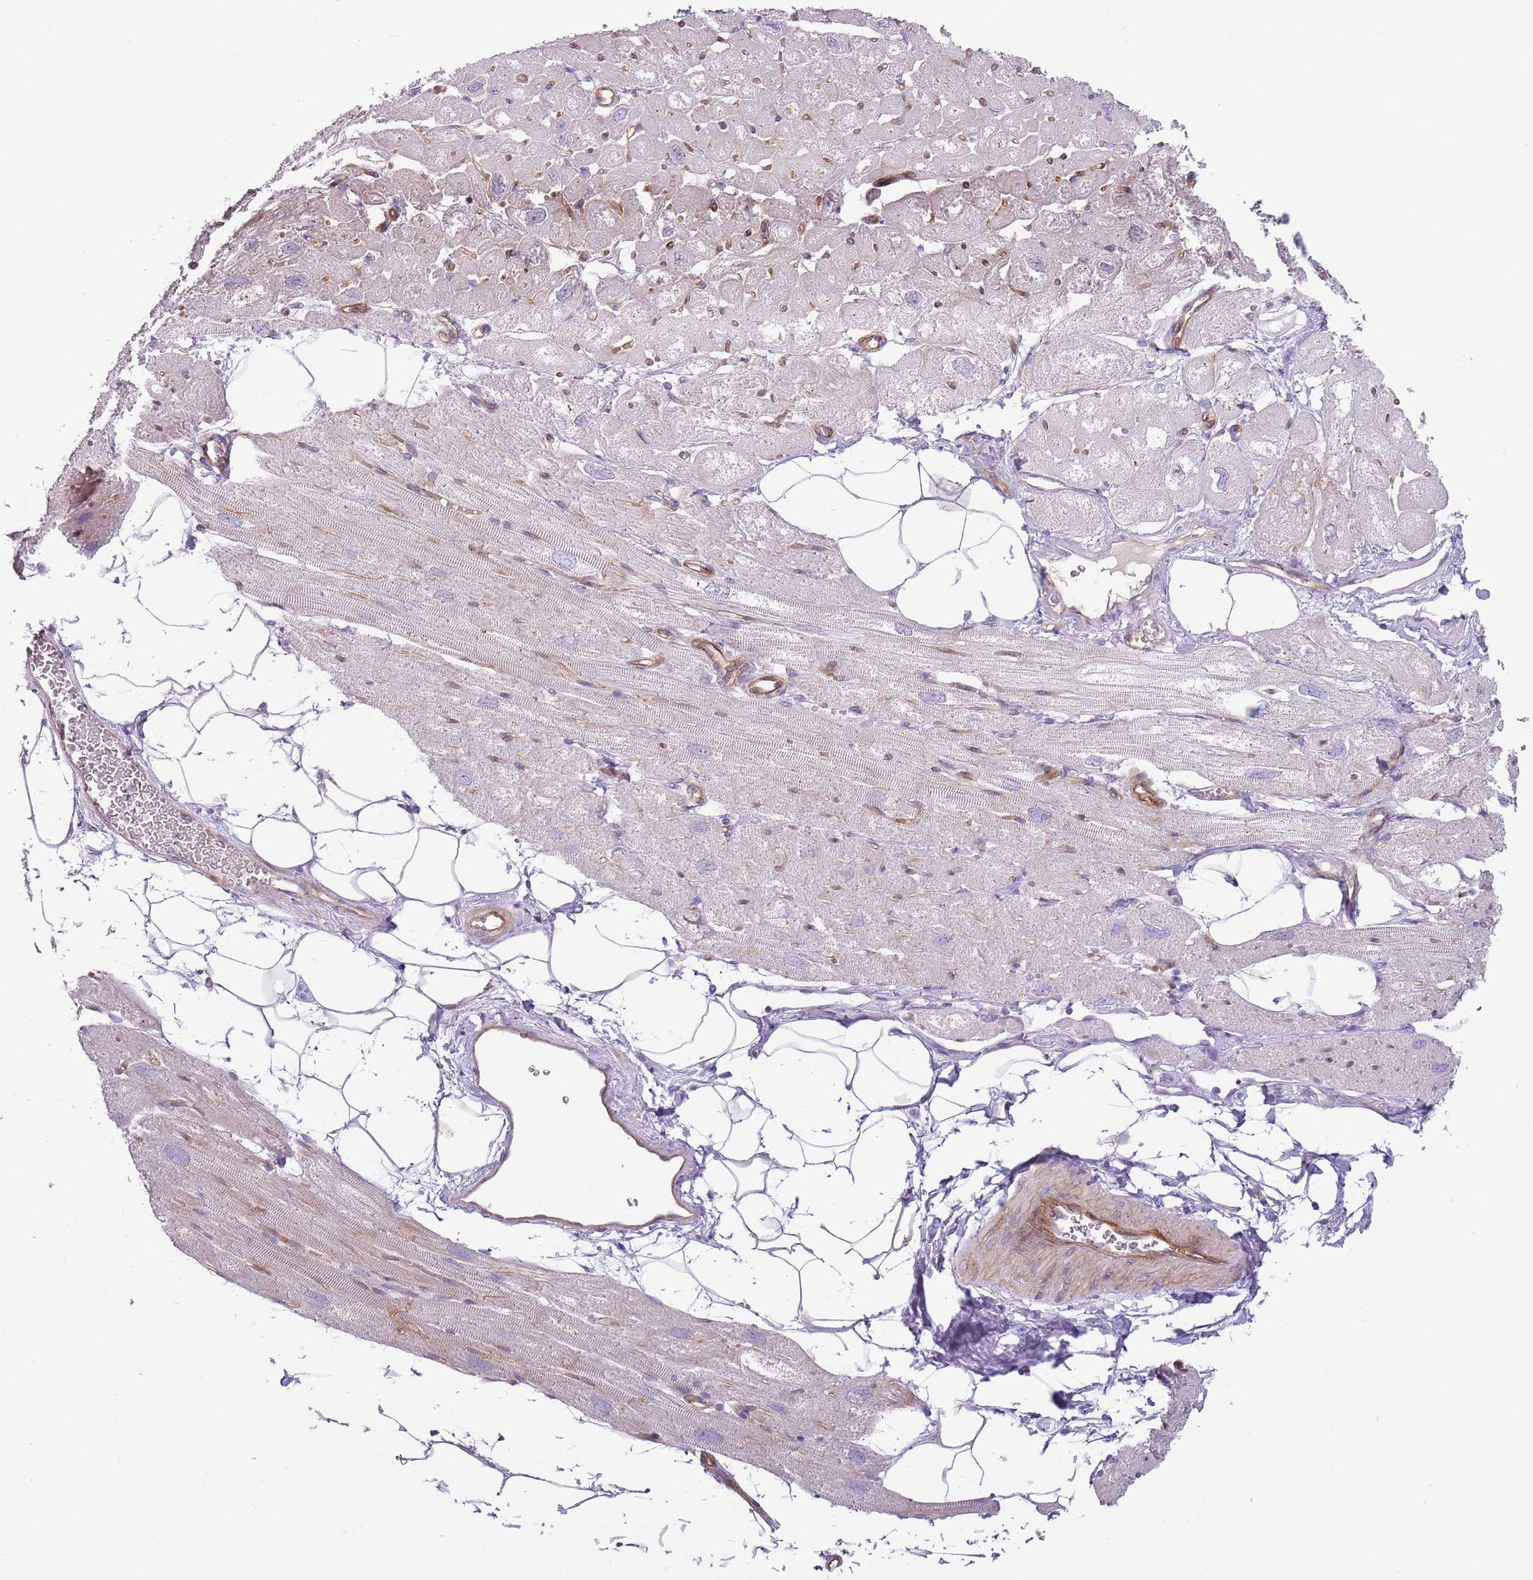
{"staining": {"intensity": "weak", "quantity": "<25%", "location": "cytoplasmic/membranous"}, "tissue": "heart muscle", "cell_type": "Cardiomyocytes", "image_type": "normal", "snomed": [{"axis": "morphology", "description": "Normal tissue, NOS"}, {"axis": "topography", "description": "Heart"}], "caption": "Cardiomyocytes are negative for brown protein staining in normal heart muscle. (IHC, brightfield microscopy, high magnification).", "gene": "MRO", "patient": {"sex": "male", "age": 50}}